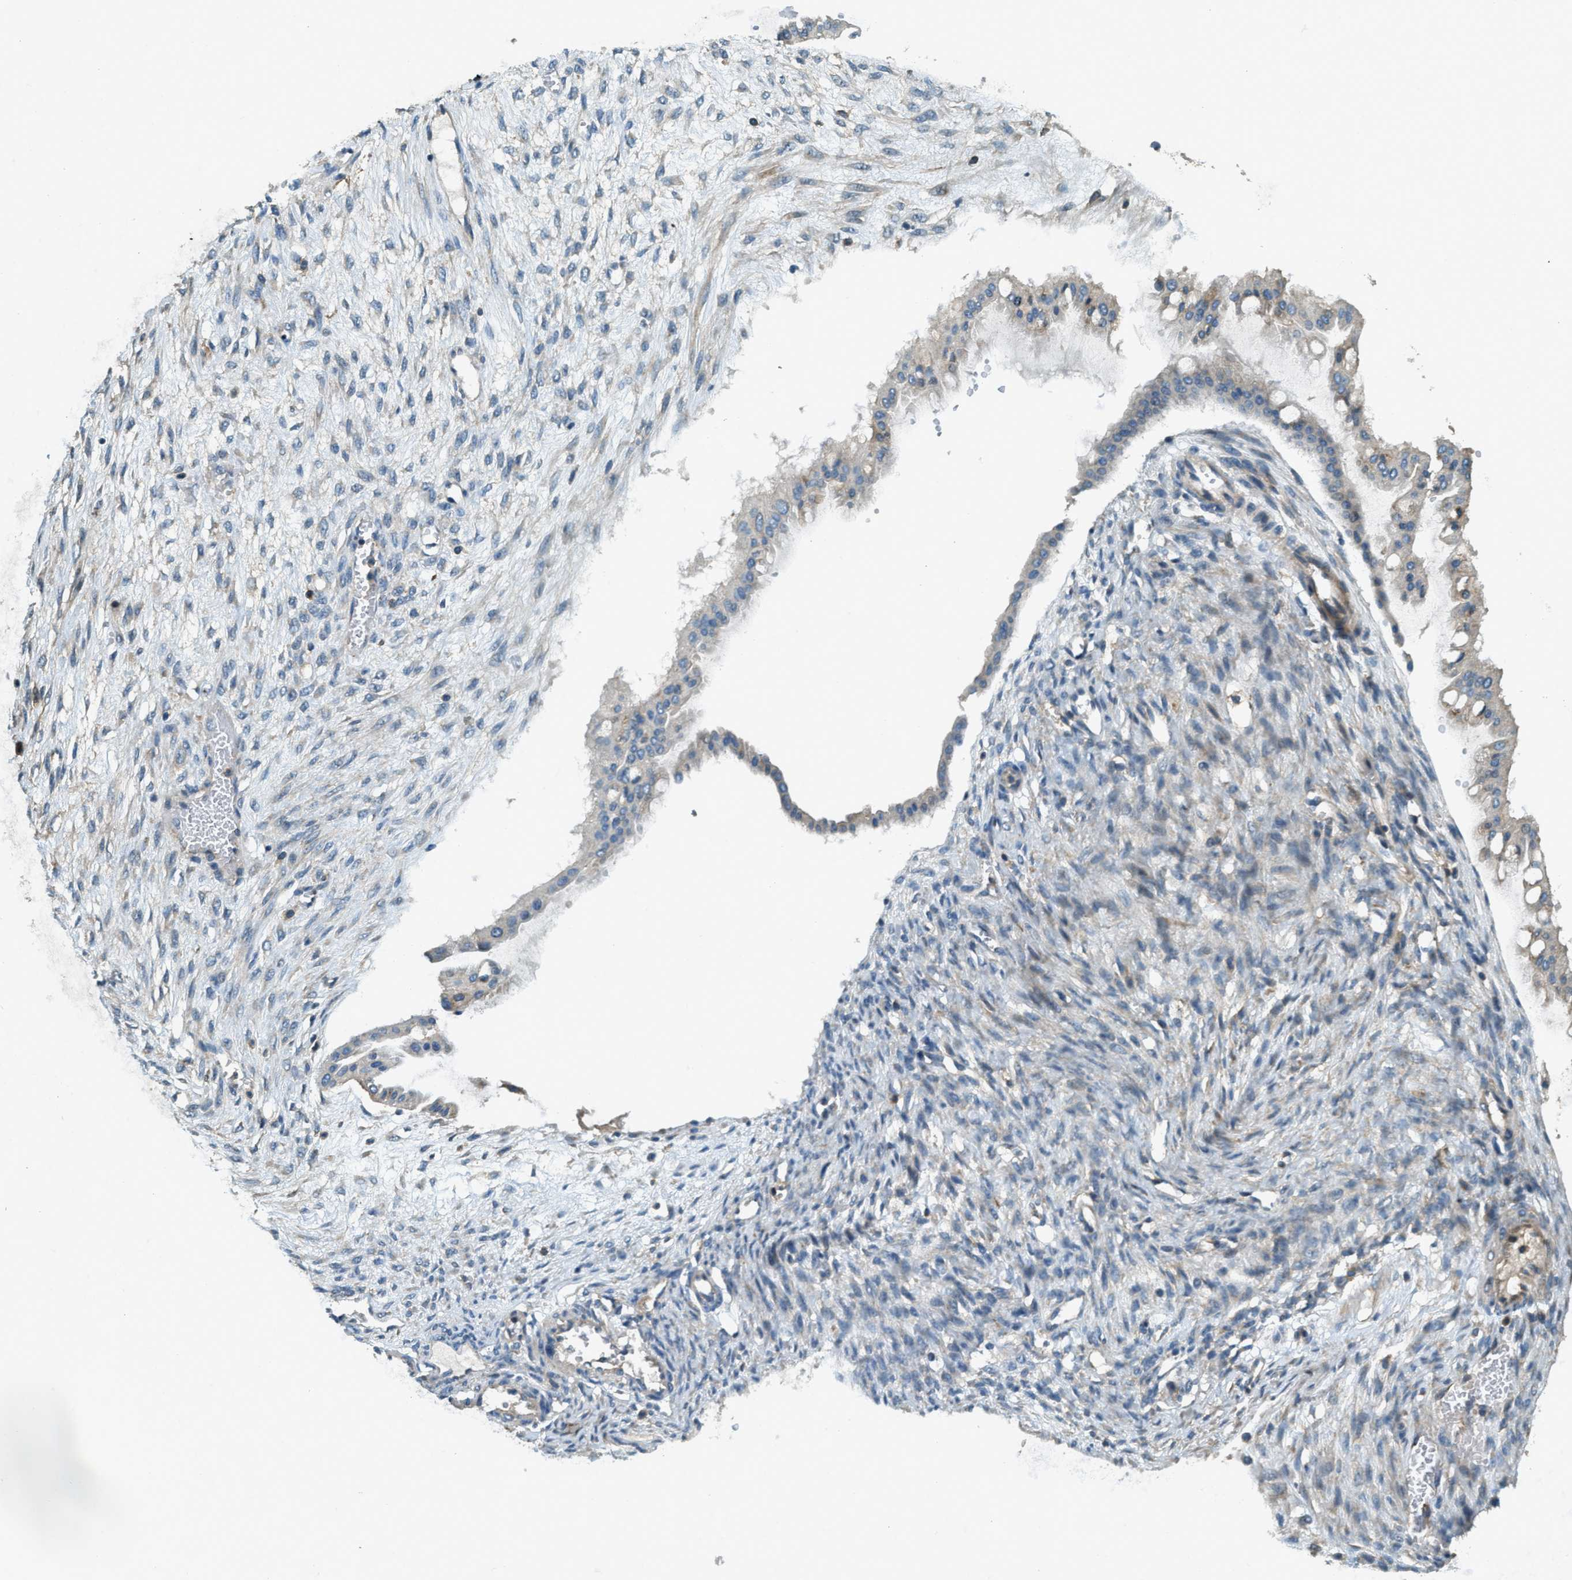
{"staining": {"intensity": "weak", "quantity": "<25%", "location": "cytoplasmic/membranous"}, "tissue": "ovarian cancer", "cell_type": "Tumor cells", "image_type": "cancer", "snomed": [{"axis": "morphology", "description": "Cystadenocarcinoma, mucinous, NOS"}, {"axis": "topography", "description": "Ovary"}], "caption": "High power microscopy micrograph of an immunohistochemistry histopathology image of ovarian cancer, revealing no significant expression in tumor cells. (Stains: DAB (3,3'-diaminobenzidine) immunohistochemistry with hematoxylin counter stain, Microscopy: brightfield microscopy at high magnification).", "gene": "ERGIC1", "patient": {"sex": "female", "age": 73}}